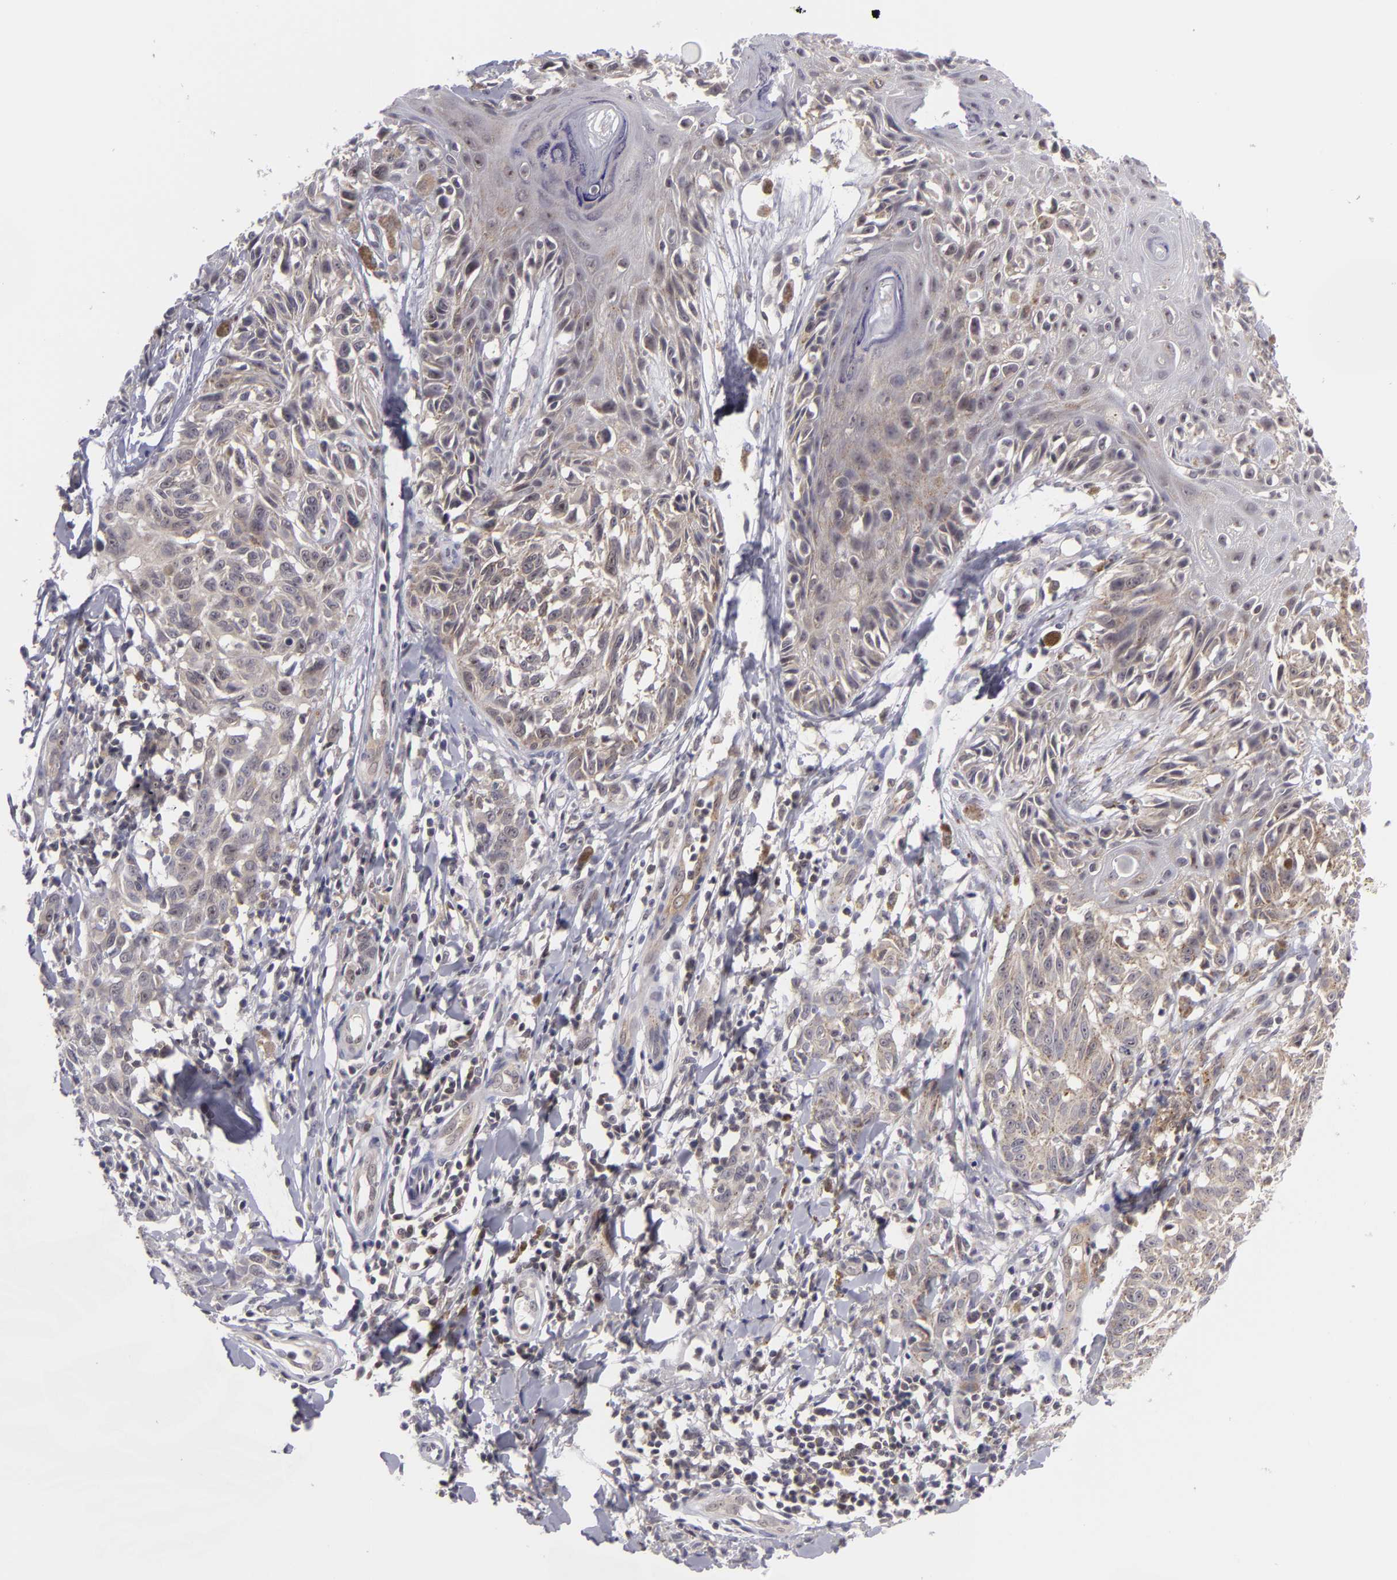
{"staining": {"intensity": "weak", "quantity": "25%-75%", "location": "cytoplasmic/membranous"}, "tissue": "melanoma", "cell_type": "Tumor cells", "image_type": "cancer", "snomed": [{"axis": "morphology", "description": "Malignant melanoma, NOS"}, {"axis": "topography", "description": "Skin"}], "caption": "Immunohistochemical staining of human malignant melanoma exhibits low levels of weak cytoplasmic/membranous positivity in approximately 25%-75% of tumor cells.", "gene": "BCL10", "patient": {"sex": "female", "age": 77}}